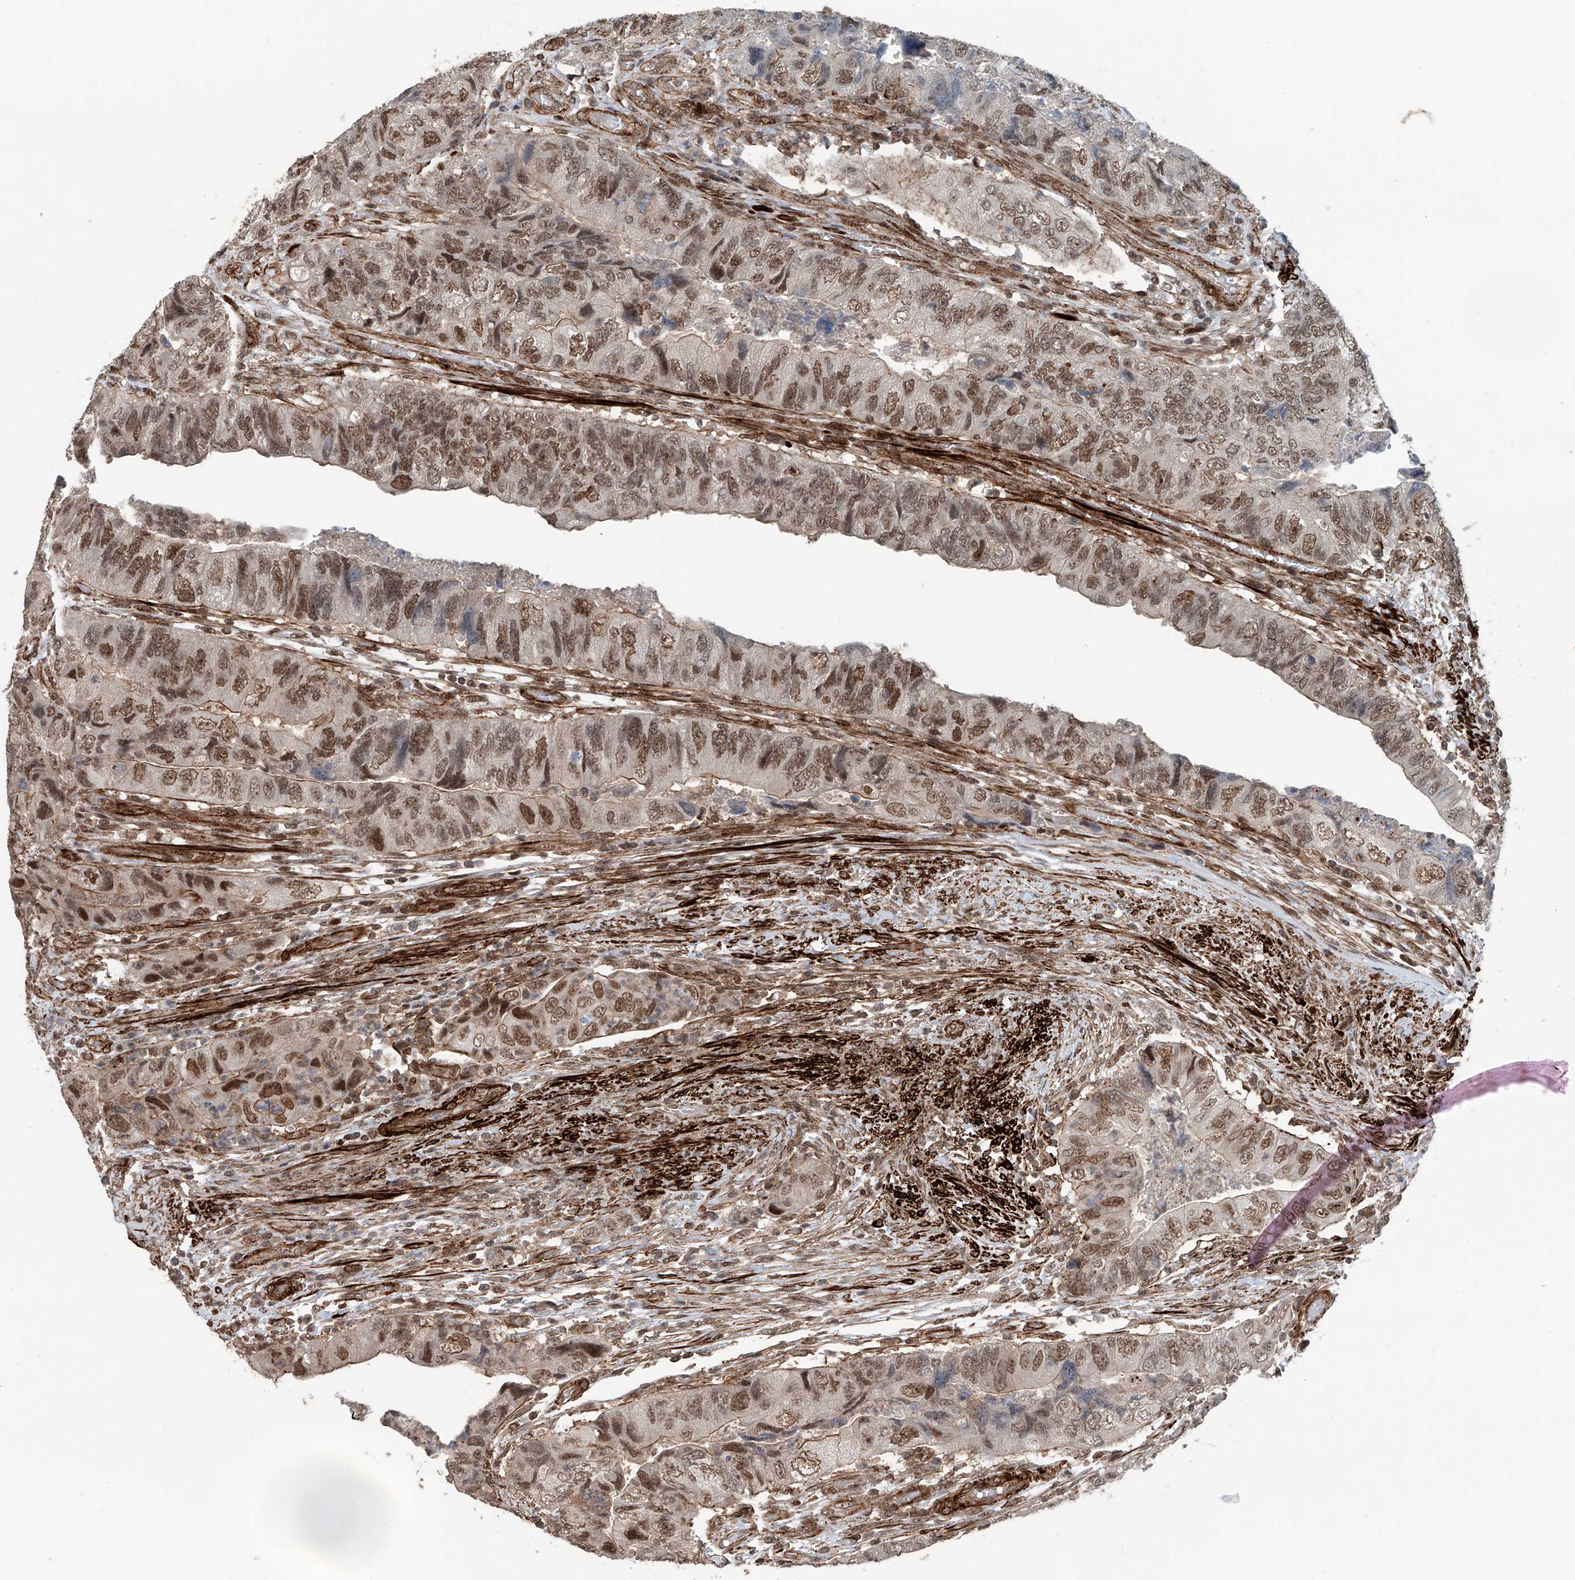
{"staining": {"intensity": "moderate", "quantity": ">75%", "location": "nuclear"}, "tissue": "colorectal cancer", "cell_type": "Tumor cells", "image_type": "cancer", "snomed": [{"axis": "morphology", "description": "Adenocarcinoma, NOS"}, {"axis": "topography", "description": "Rectum"}], "caption": "A photomicrograph showing moderate nuclear positivity in approximately >75% of tumor cells in colorectal cancer (adenocarcinoma), as visualized by brown immunohistochemical staining.", "gene": "SDE2", "patient": {"sex": "male", "age": 63}}